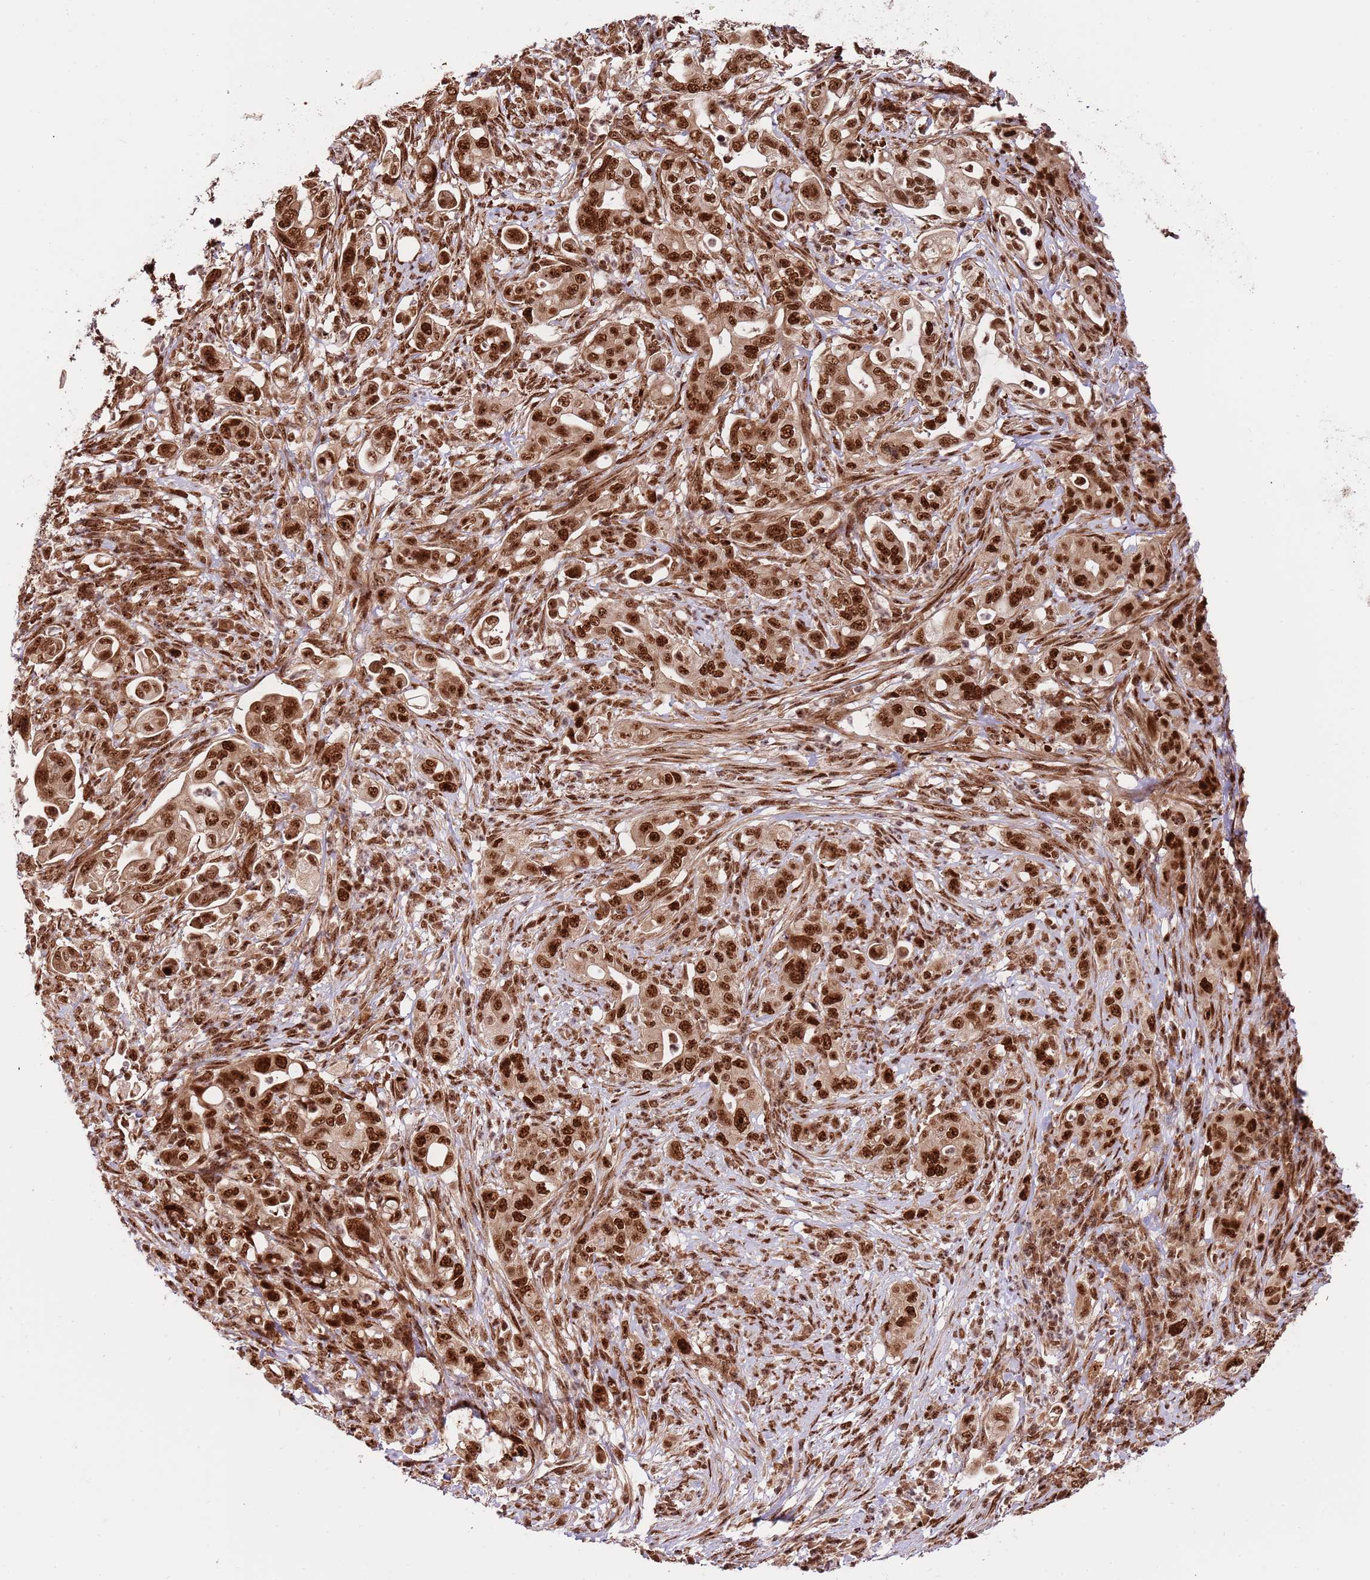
{"staining": {"intensity": "strong", "quantity": ">75%", "location": "nuclear"}, "tissue": "pancreatic cancer", "cell_type": "Tumor cells", "image_type": "cancer", "snomed": [{"axis": "morphology", "description": "Normal tissue, NOS"}, {"axis": "morphology", "description": "Adenocarcinoma, NOS"}, {"axis": "topography", "description": "Lymph node"}, {"axis": "topography", "description": "Pancreas"}], "caption": "Adenocarcinoma (pancreatic) was stained to show a protein in brown. There is high levels of strong nuclear positivity in about >75% of tumor cells. (IHC, brightfield microscopy, high magnification).", "gene": "RIF1", "patient": {"sex": "female", "age": 67}}